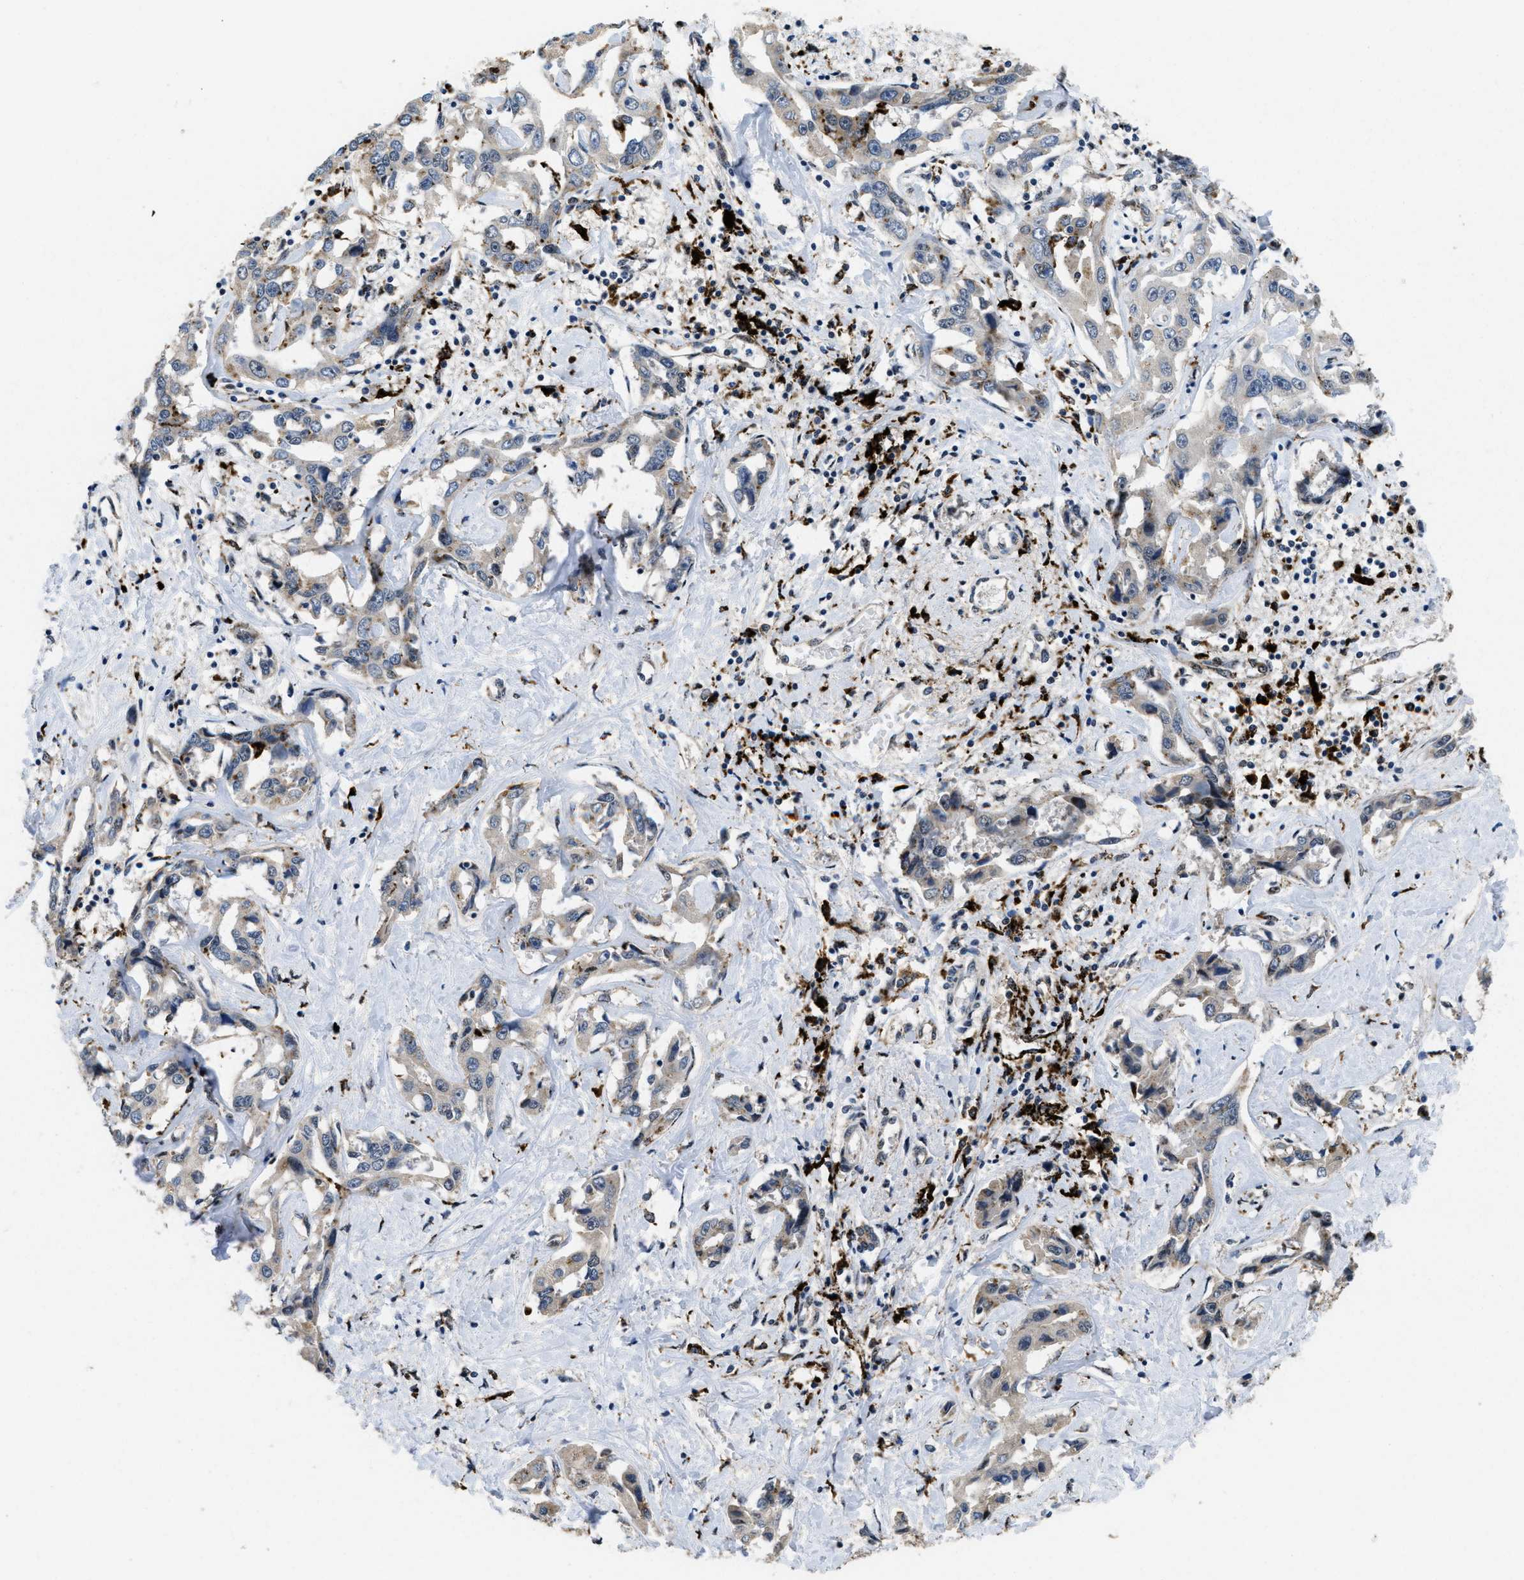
{"staining": {"intensity": "weak", "quantity": "<25%", "location": "cytoplasmic/membranous"}, "tissue": "liver cancer", "cell_type": "Tumor cells", "image_type": "cancer", "snomed": [{"axis": "morphology", "description": "Cholangiocarcinoma"}, {"axis": "topography", "description": "Liver"}], "caption": "Tumor cells are negative for brown protein staining in liver cancer.", "gene": "BMPR2", "patient": {"sex": "male", "age": 59}}